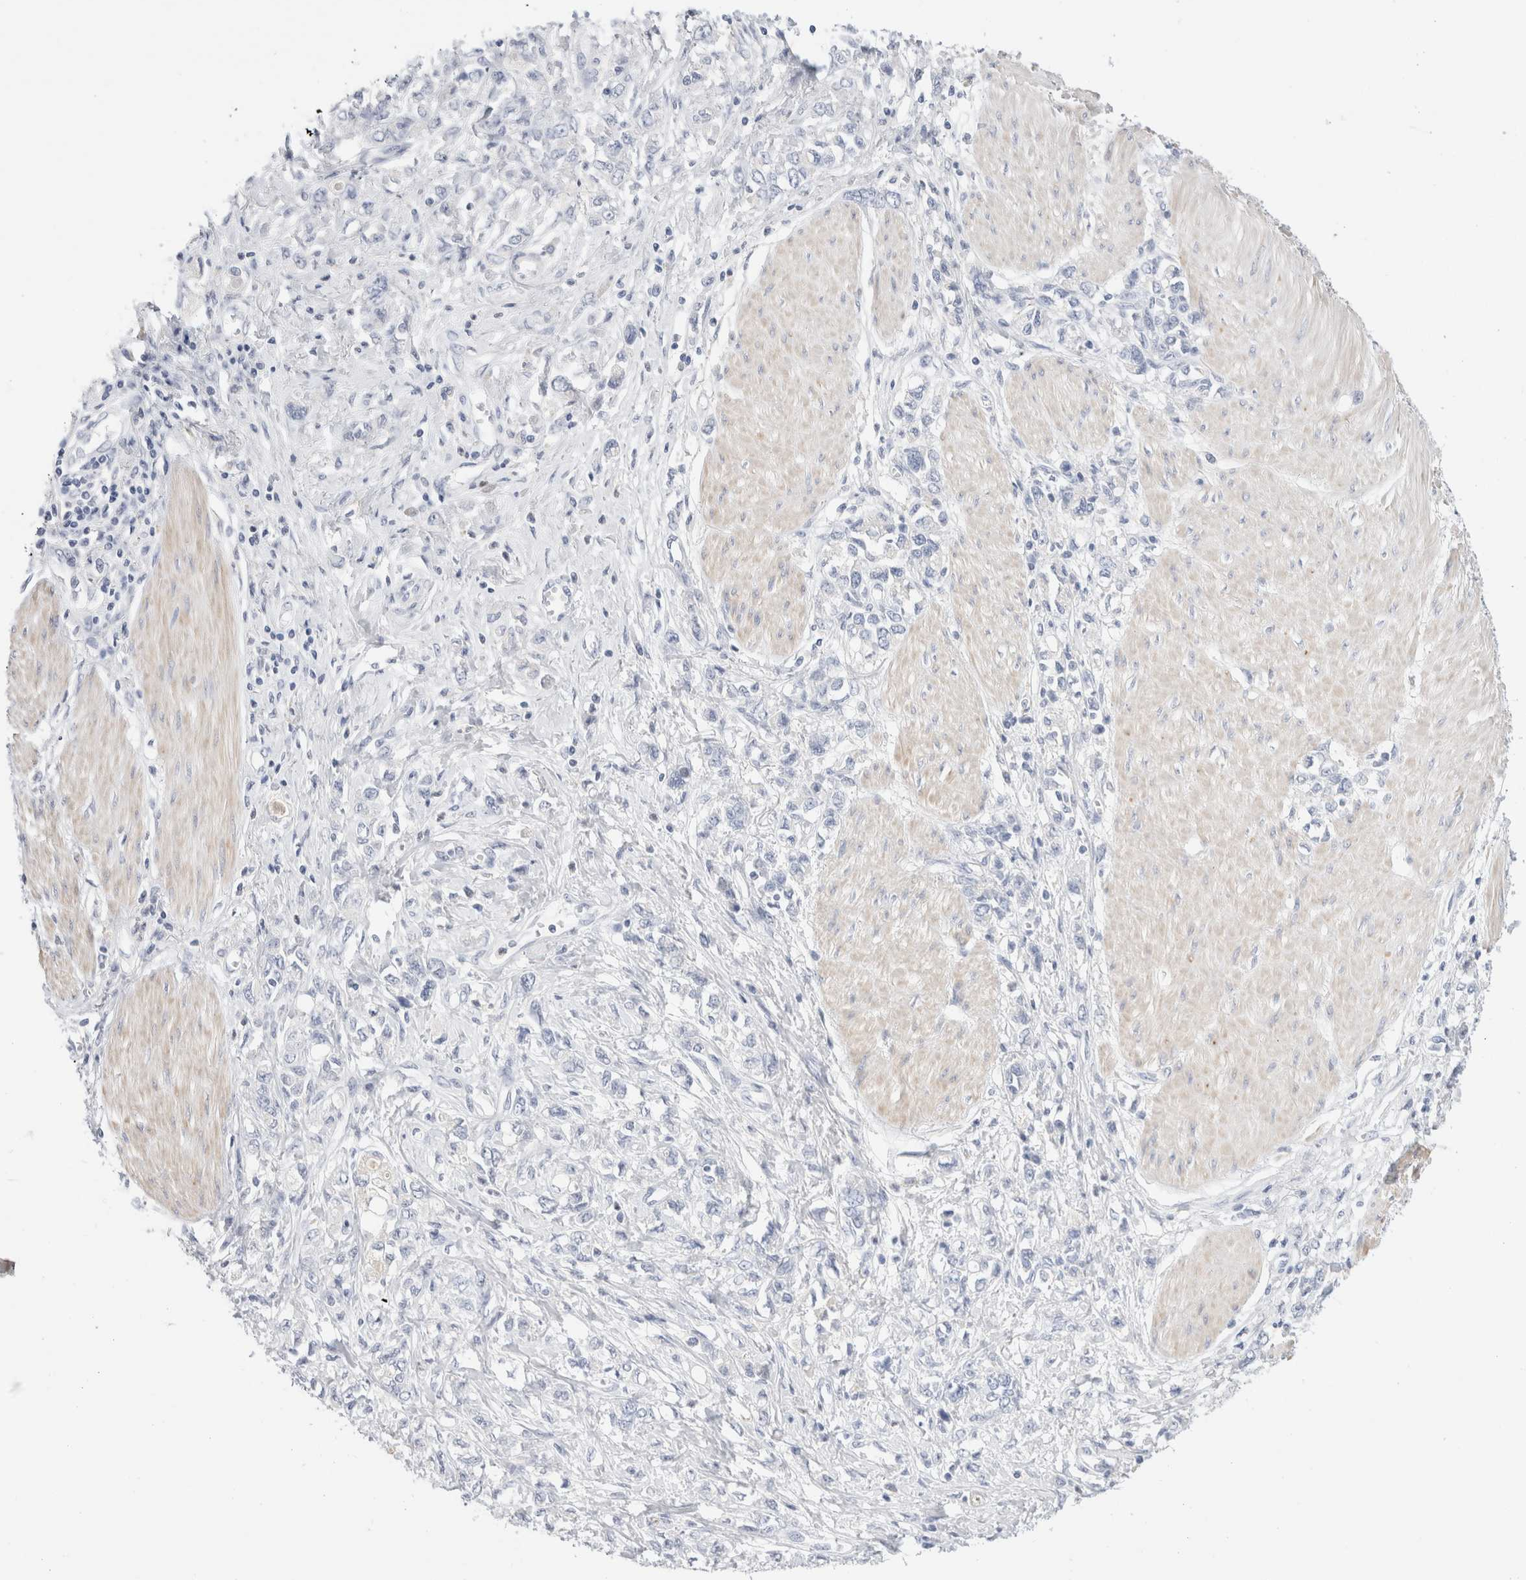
{"staining": {"intensity": "negative", "quantity": "none", "location": "none"}, "tissue": "stomach cancer", "cell_type": "Tumor cells", "image_type": "cancer", "snomed": [{"axis": "morphology", "description": "Adenocarcinoma, NOS"}, {"axis": "topography", "description": "Stomach"}], "caption": "Tumor cells are negative for brown protein staining in stomach adenocarcinoma.", "gene": "ADAM30", "patient": {"sex": "female", "age": 76}}